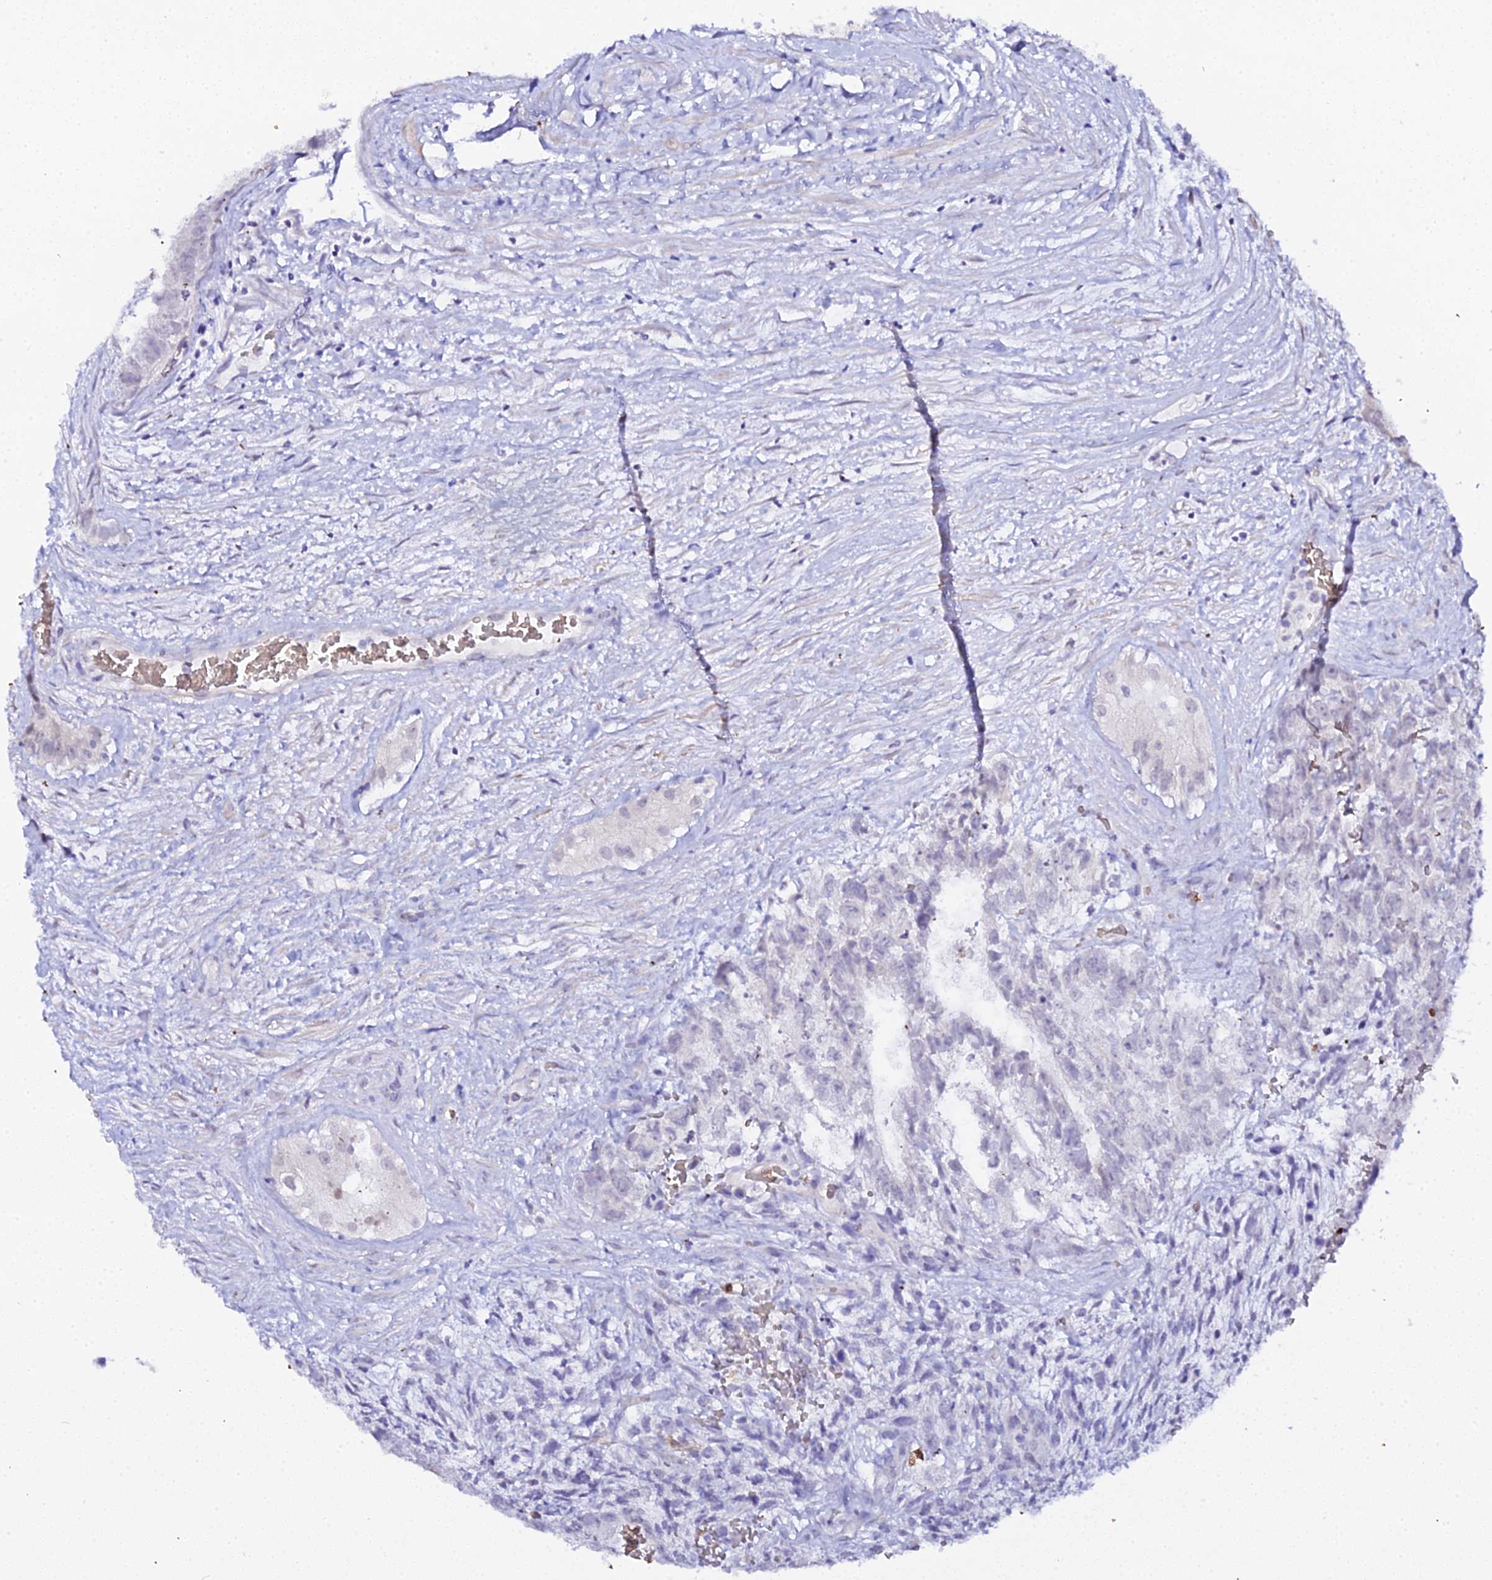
{"staining": {"intensity": "negative", "quantity": "none", "location": "none"}, "tissue": "testis cancer", "cell_type": "Tumor cells", "image_type": "cancer", "snomed": [{"axis": "morphology", "description": "Carcinoma, Embryonal, NOS"}, {"axis": "topography", "description": "Testis"}], "caption": "The image reveals no staining of tumor cells in testis cancer.", "gene": "CFAP45", "patient": {"sex": "male", "age": 26}}